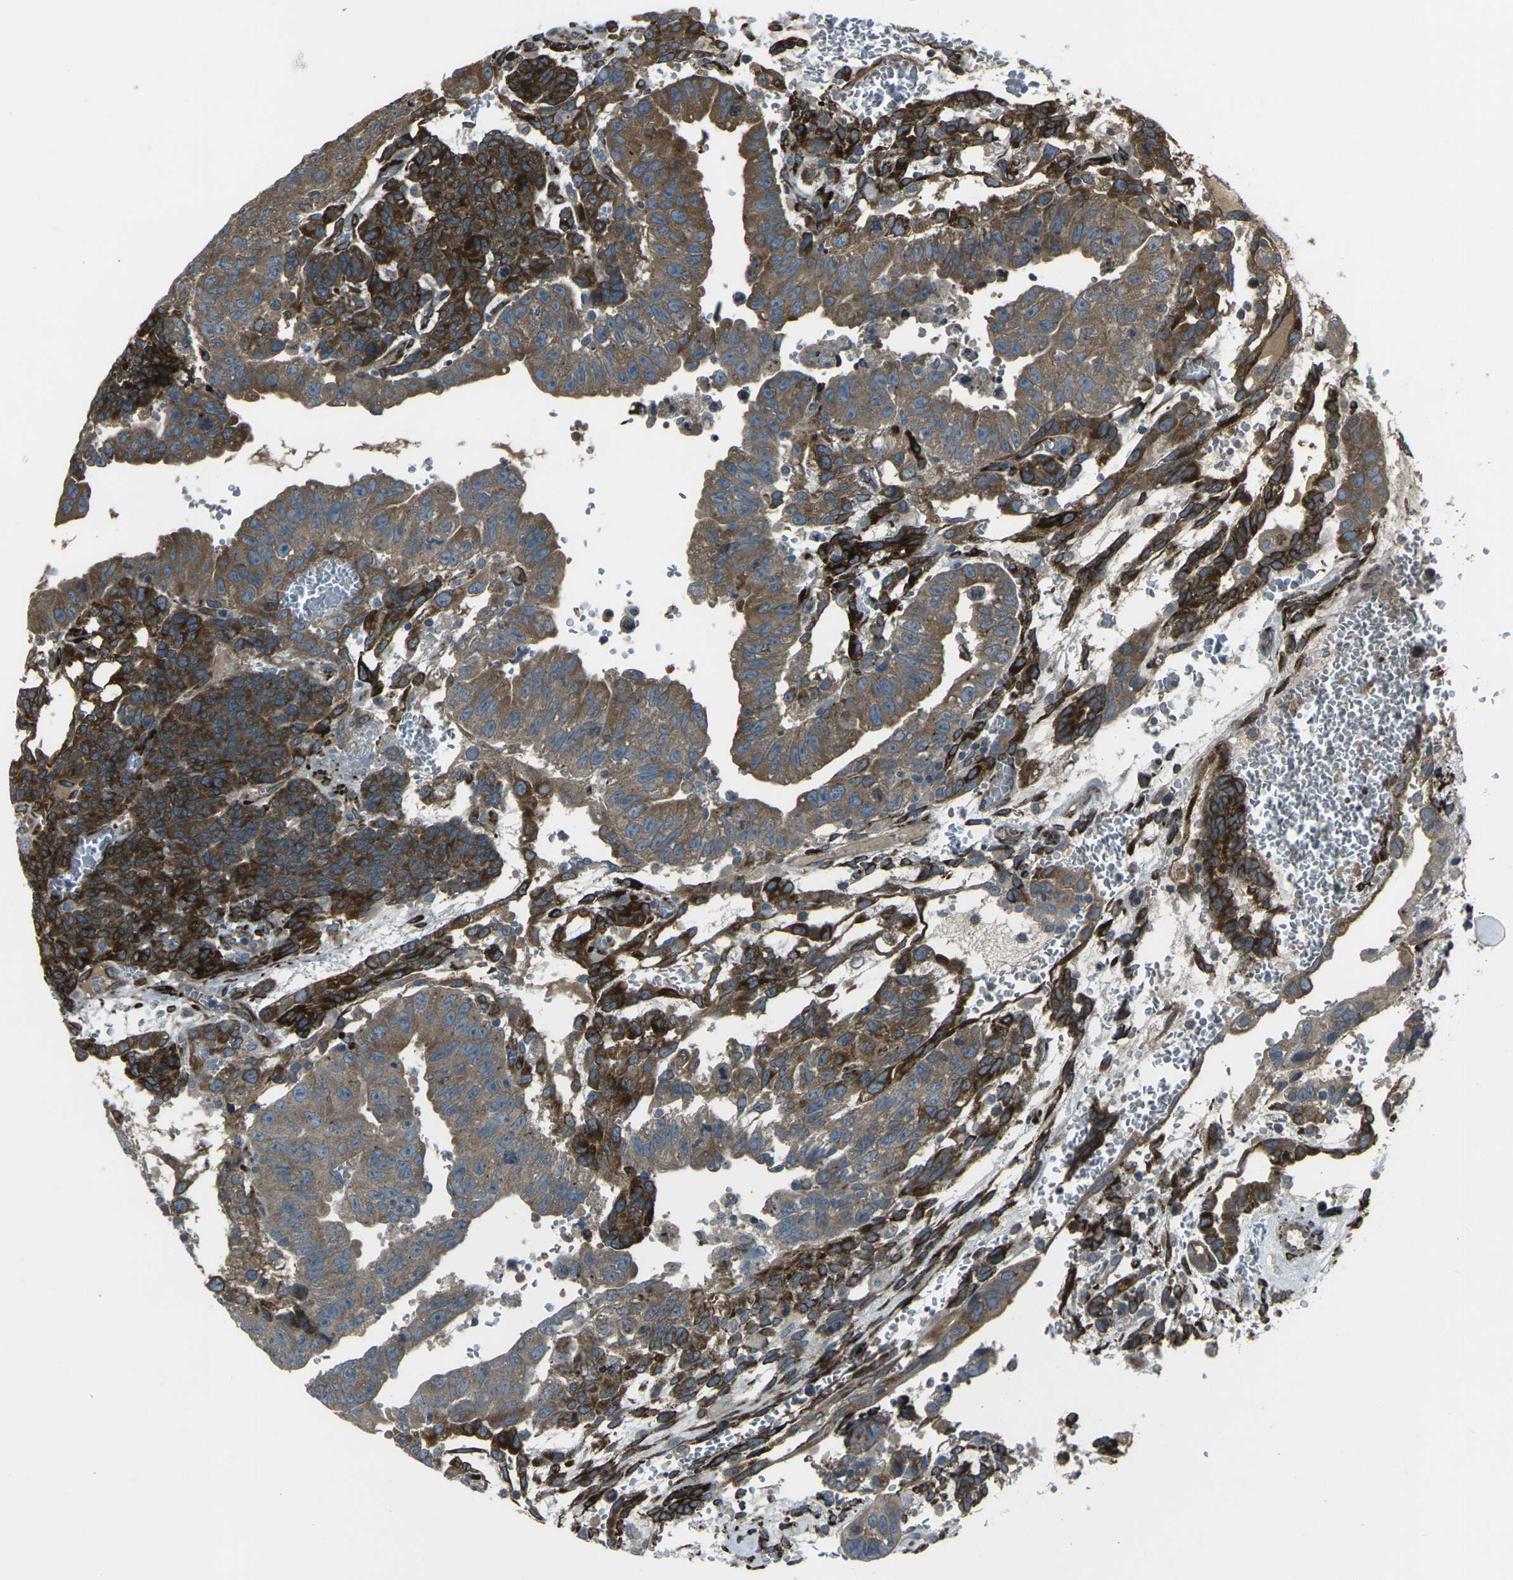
{"staining": {"intensity": "moderate", "quantity": ">75%", "location": "cytoplasmic/membranous"}, "tissue": "testis cancer", "cell_type": "Tumor cells", "image_type": "cancer", "snomed": [{"axis": "morphology", "description": "Seminoma, NOS"}, {"axis": "morphology", "description": "Carcinoma, Embryonal, NOS"}, {"axis": "topography", "description": "Testis"}], "caption": "Human testis cancer (seminoma) stained for a protein (brown) displays moderate cytoplasmic/membranous positive expression in about >75% of tumor cells.", "gene": "LSMEM1", "patient": {"sex": "male", "age": 52}}